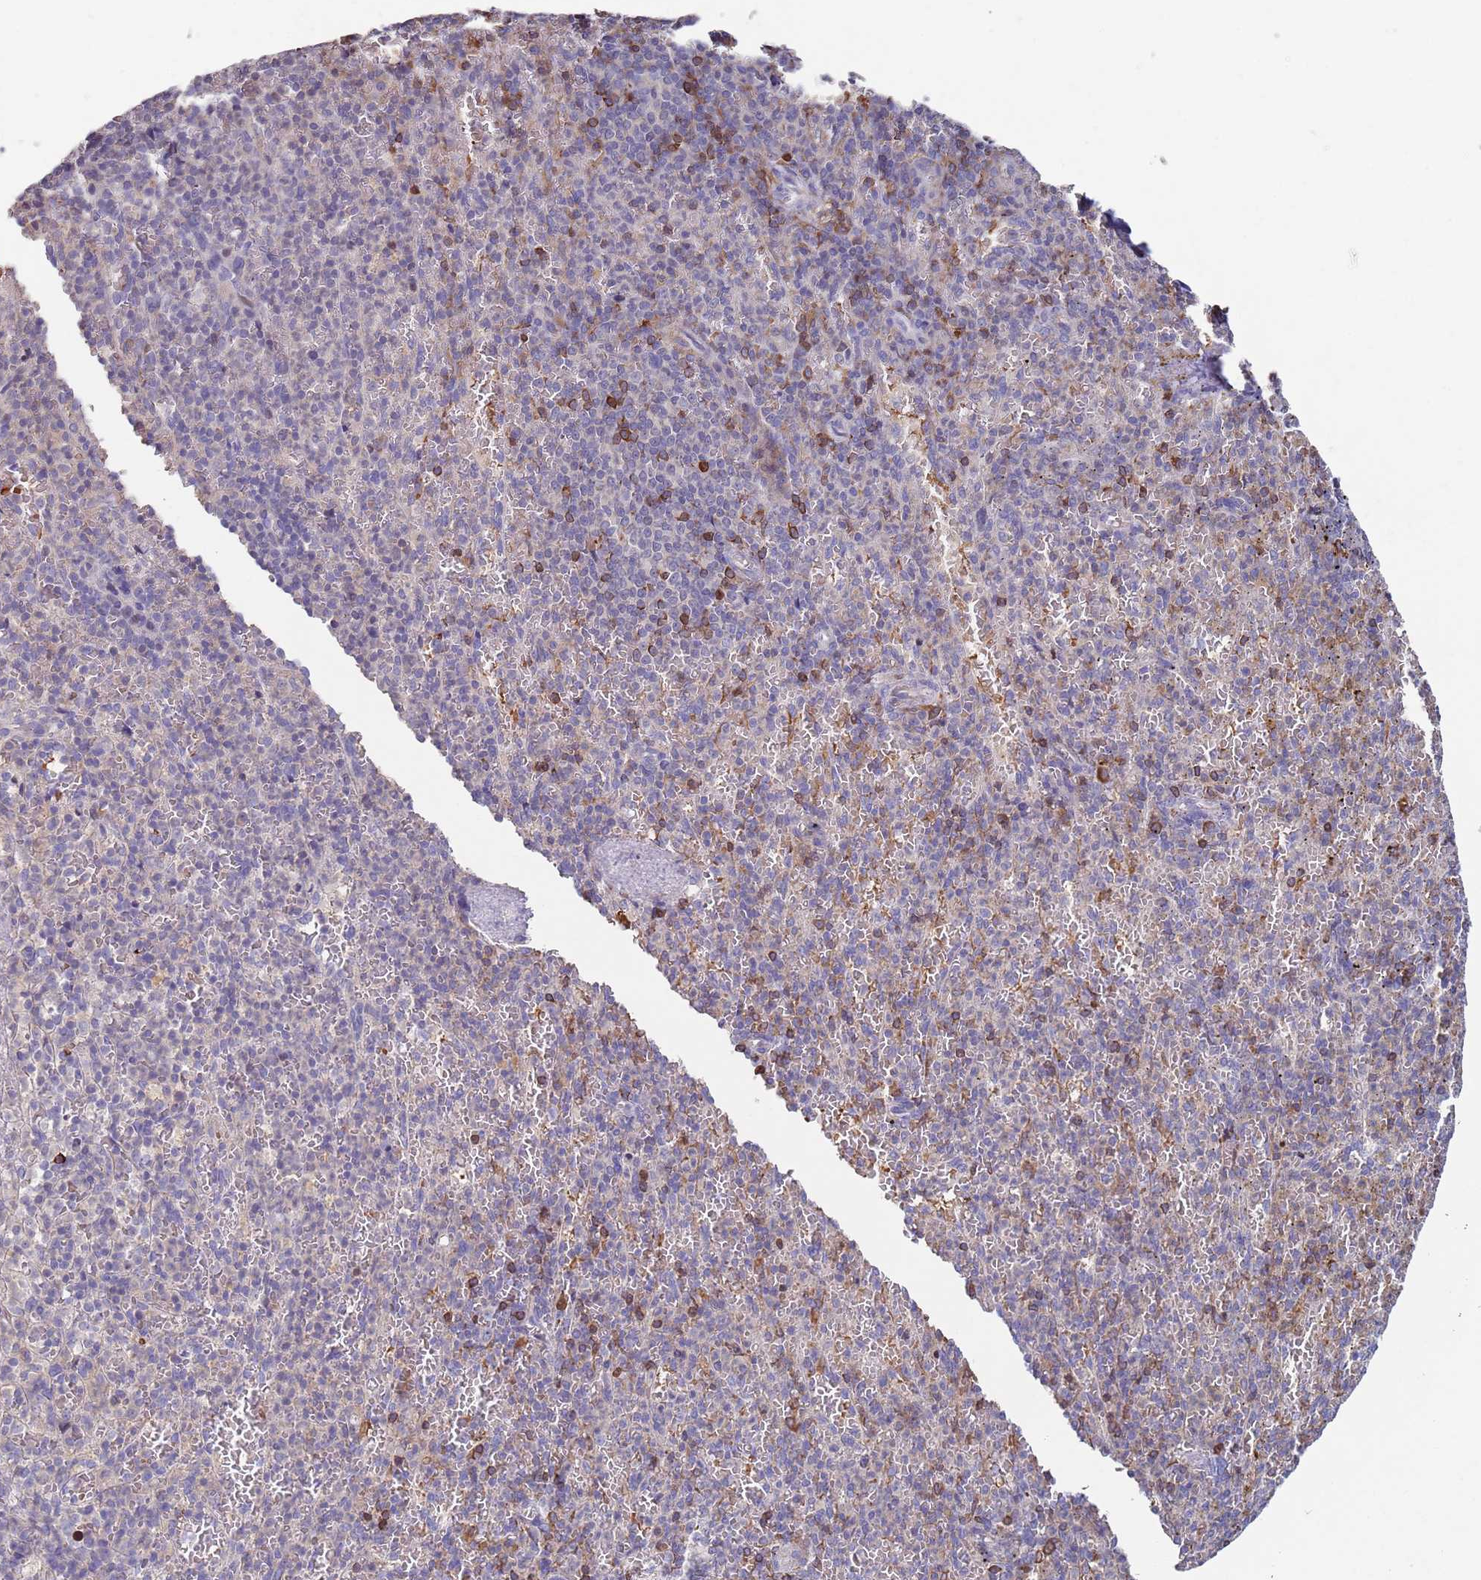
{"staining": {"intensity": "negative", "quantity": "none", "location": "none"}, "tissue": "spleen", "cell_type": "Cells in red pulp", "image_type": "normal", "snomed": [{"axis": "morphology", "description": "Normal tissue, NOS"}, {"axis": "topography", "description": "Spleen"}], "caption": "This is a histopathology image of immunohistochemistry (IHC) staining of benign spleen, which shows no expression in cells in red pulp. The staining is performed using DAB (3,3'-diaminobenzidine) brown chromogen with nuclei counter-stained in using hematoxylin.", "gene": "LACC1", "patient": {"sex": "female", "age": 74}}